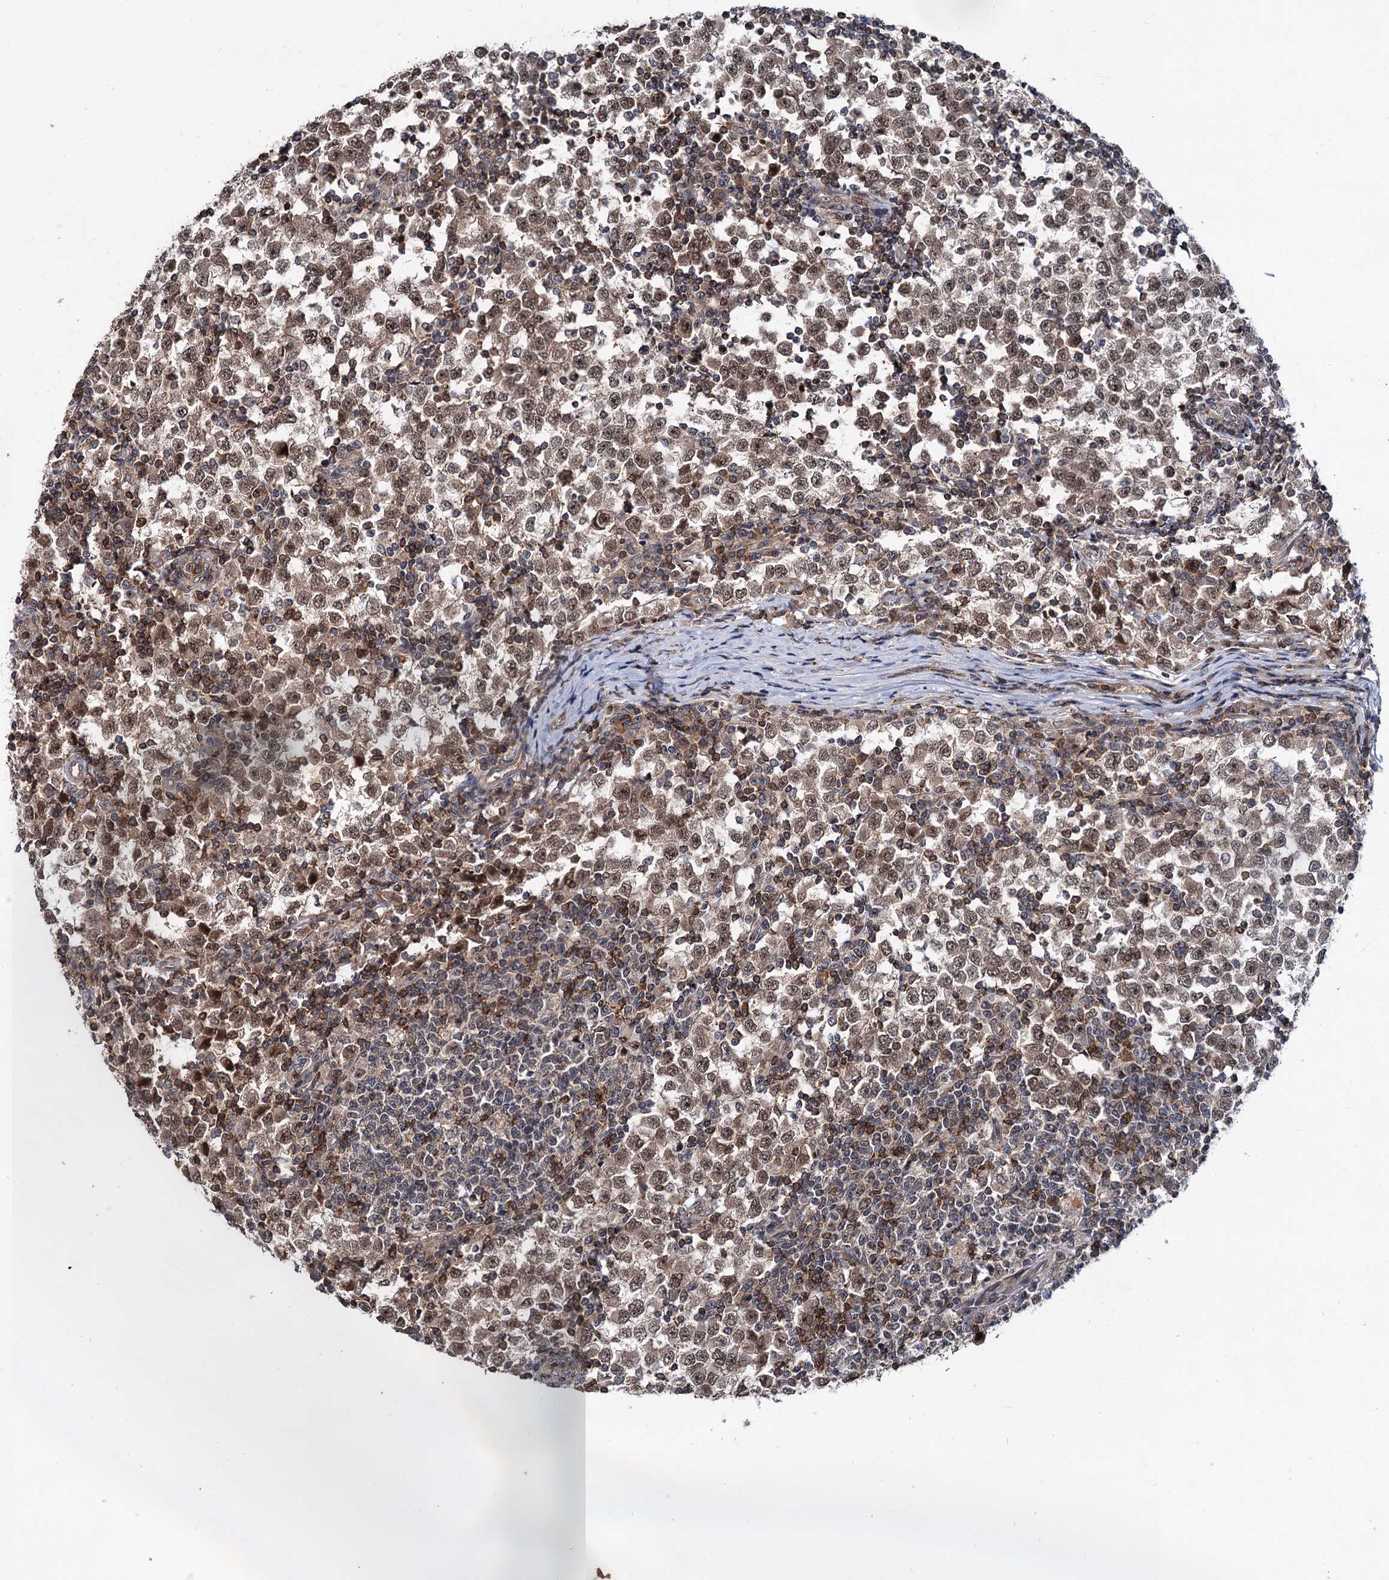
{"staining": {"intensity": "moderate", "quantity": ">75%", "location": "cytoplasmic/membranous,nuclear"}, "tissue": "testis cancer", "cell_type": "Tumor cells", "image_type": "cancer", "snomed": [{"axis": "morphology", "description": "Seminoma, NOS"}, {"axis": "topography", "description": "Testis"}], "caption": "Testis seminoma stained with a protein marker reveals moderate staining in tumor cells.", "gene": "ABLIM1", "patient": {"sex": "male", "age": 65}}